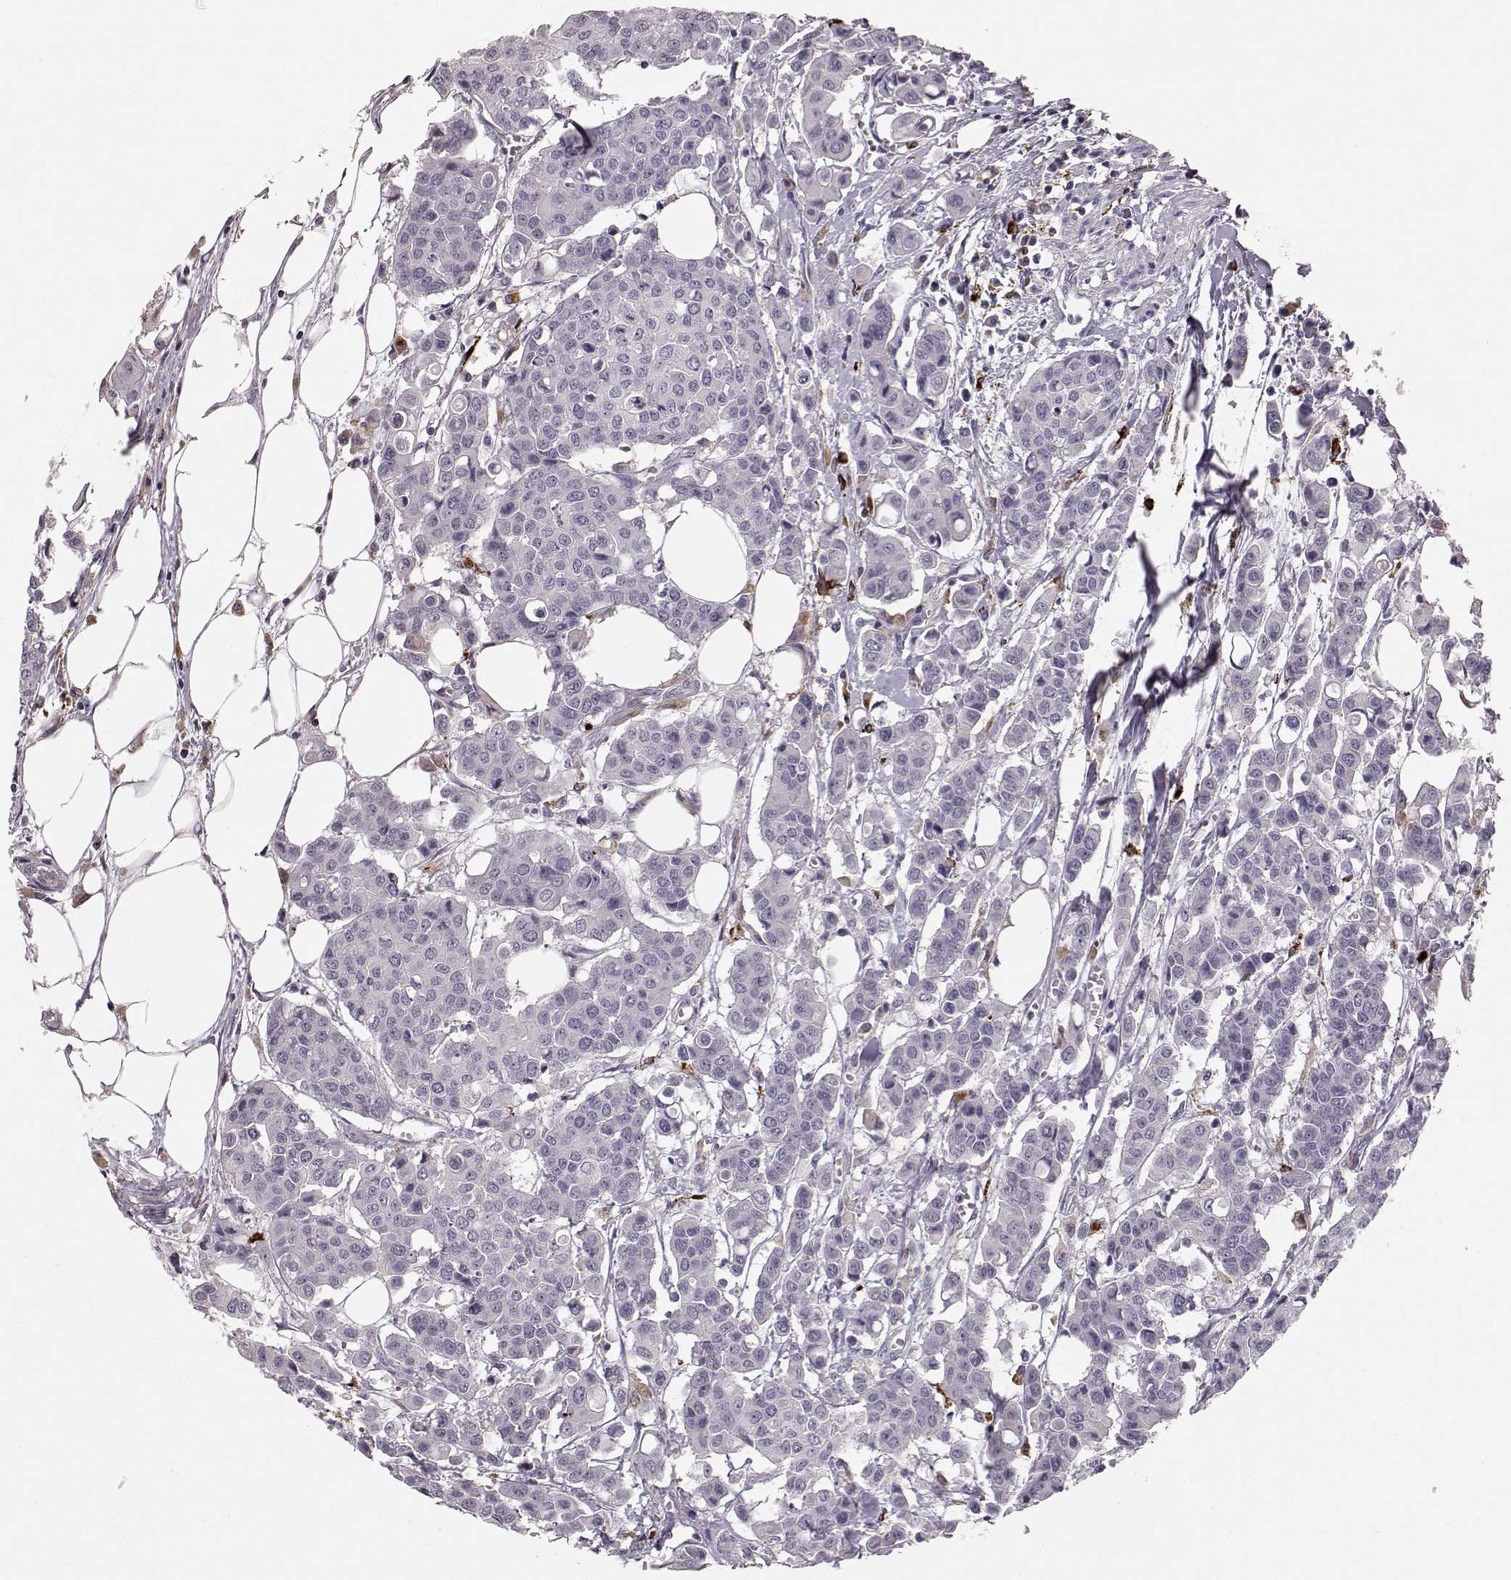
{"staining": {"intensity": "negative", "quantity": "none", "location": "none"}, "tissue": "carcinoid", "cell_type": "Tumor cells", "image_type": "cancer", "snomed": [{"axis": "morphology", "description": "Carcinoid, malignant, NOS"}, {"axis": "topography", "description": "Colon"}], "caption": "There is no significant staining in tumor cells of carcinoid (malignant).", "gene": "CCNF", "patient": {"sex": "male", "age": 81}}